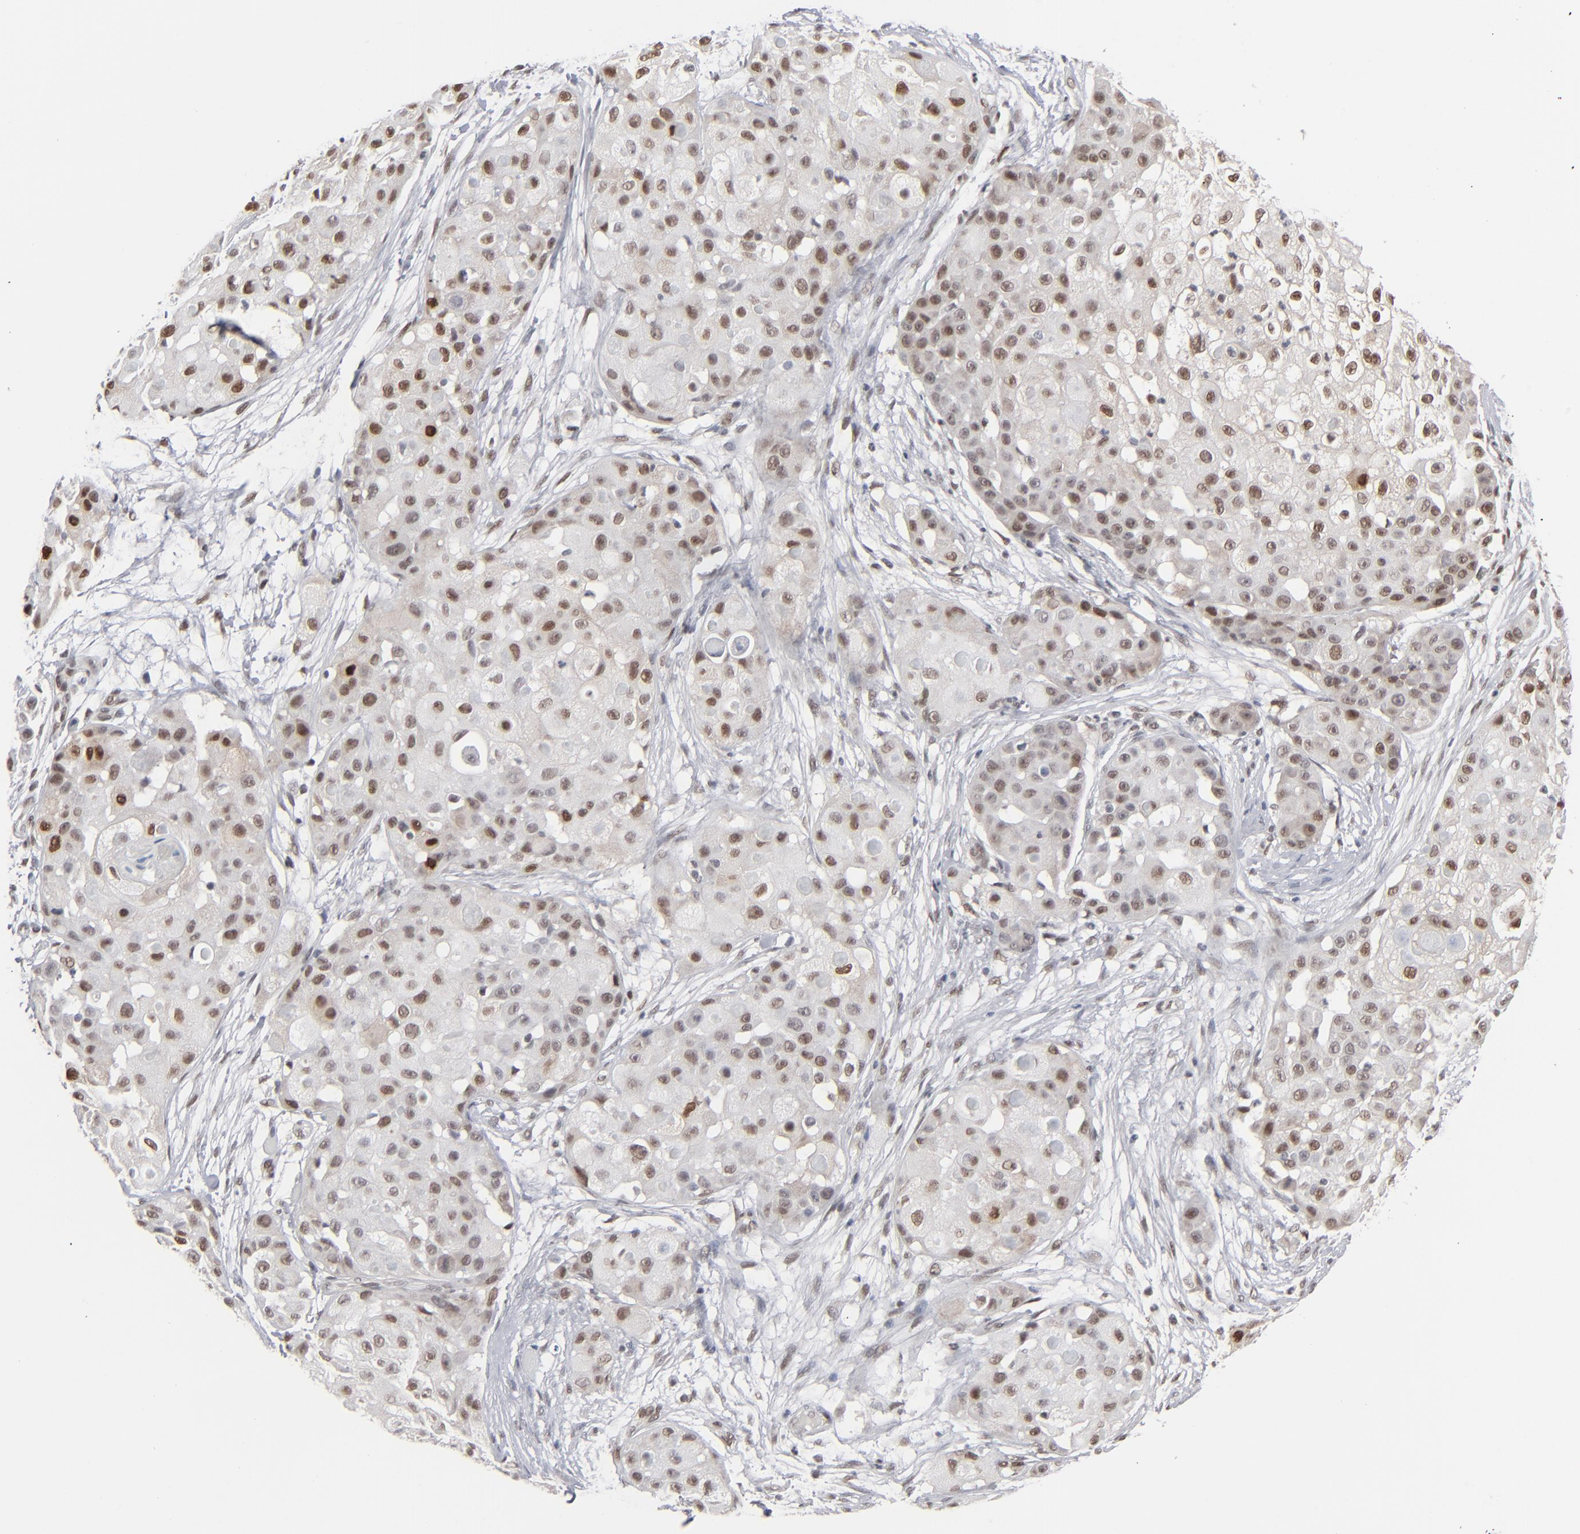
{"staining": {"intensity": "moderate", "quantity": ">75%", "location": "nuclear"}, "tissue": "skin cancer", "cell_type": "Tumor cells", "image_type": "cancer", "snomed": [{"axis": "morphology", "description": "Squamous cell carcinoma, NOS"}, {"axis": "topography", "description": "Skin"}], "caption": "A medium amount of moderate nuclear staining is appreciated in approximately >75% of tumor cells in squamous cell carcinoma (skin) tissue.", "gene": "IRF9", "patient": {"sex": "female", "age": 57}}